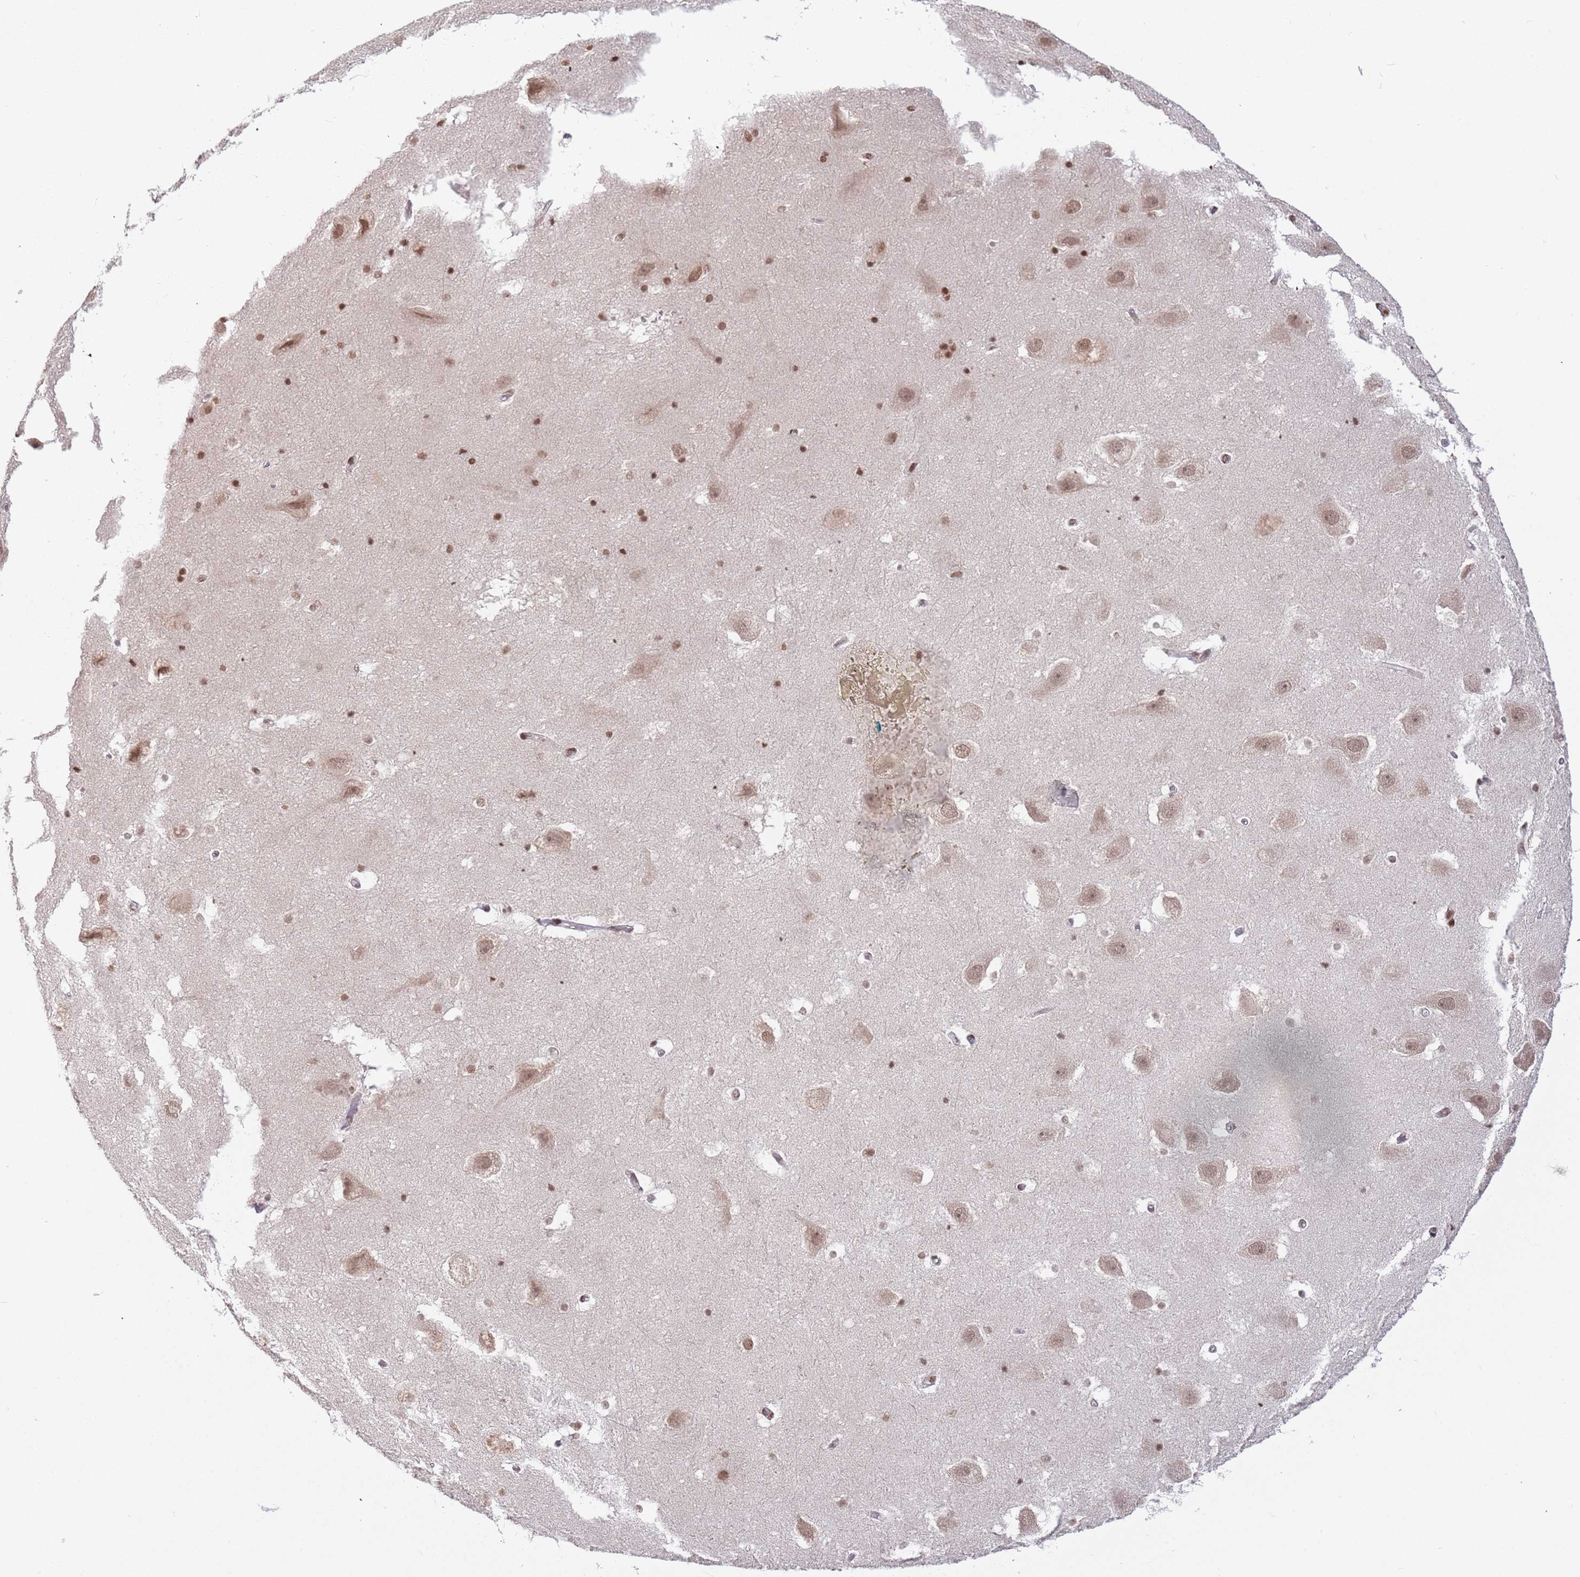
{"staining": {"intensity": "moderate", "quantity": "25%-75%", "location": "nuclear"}, "tissue": "hippocampus", "cell_type": "Glial cells", "image_type": "normal", "snomed": [{"axis": "morphology", "description": "Normal tissue, NOS"}, {"axis": "topography", "description": "Hippocampus"}], "caption": "A brown stain shows moderate nuclear positivity of a protein in glial cells of benign hippocampus. The staining was performed using DAB to visualize the protein expression in brown, while the nuclei were stained in blue with hematoxylin (Magnification: 20x).", "gene": "SH3RF3", "patient": {"sex": "female", "age": 52}}